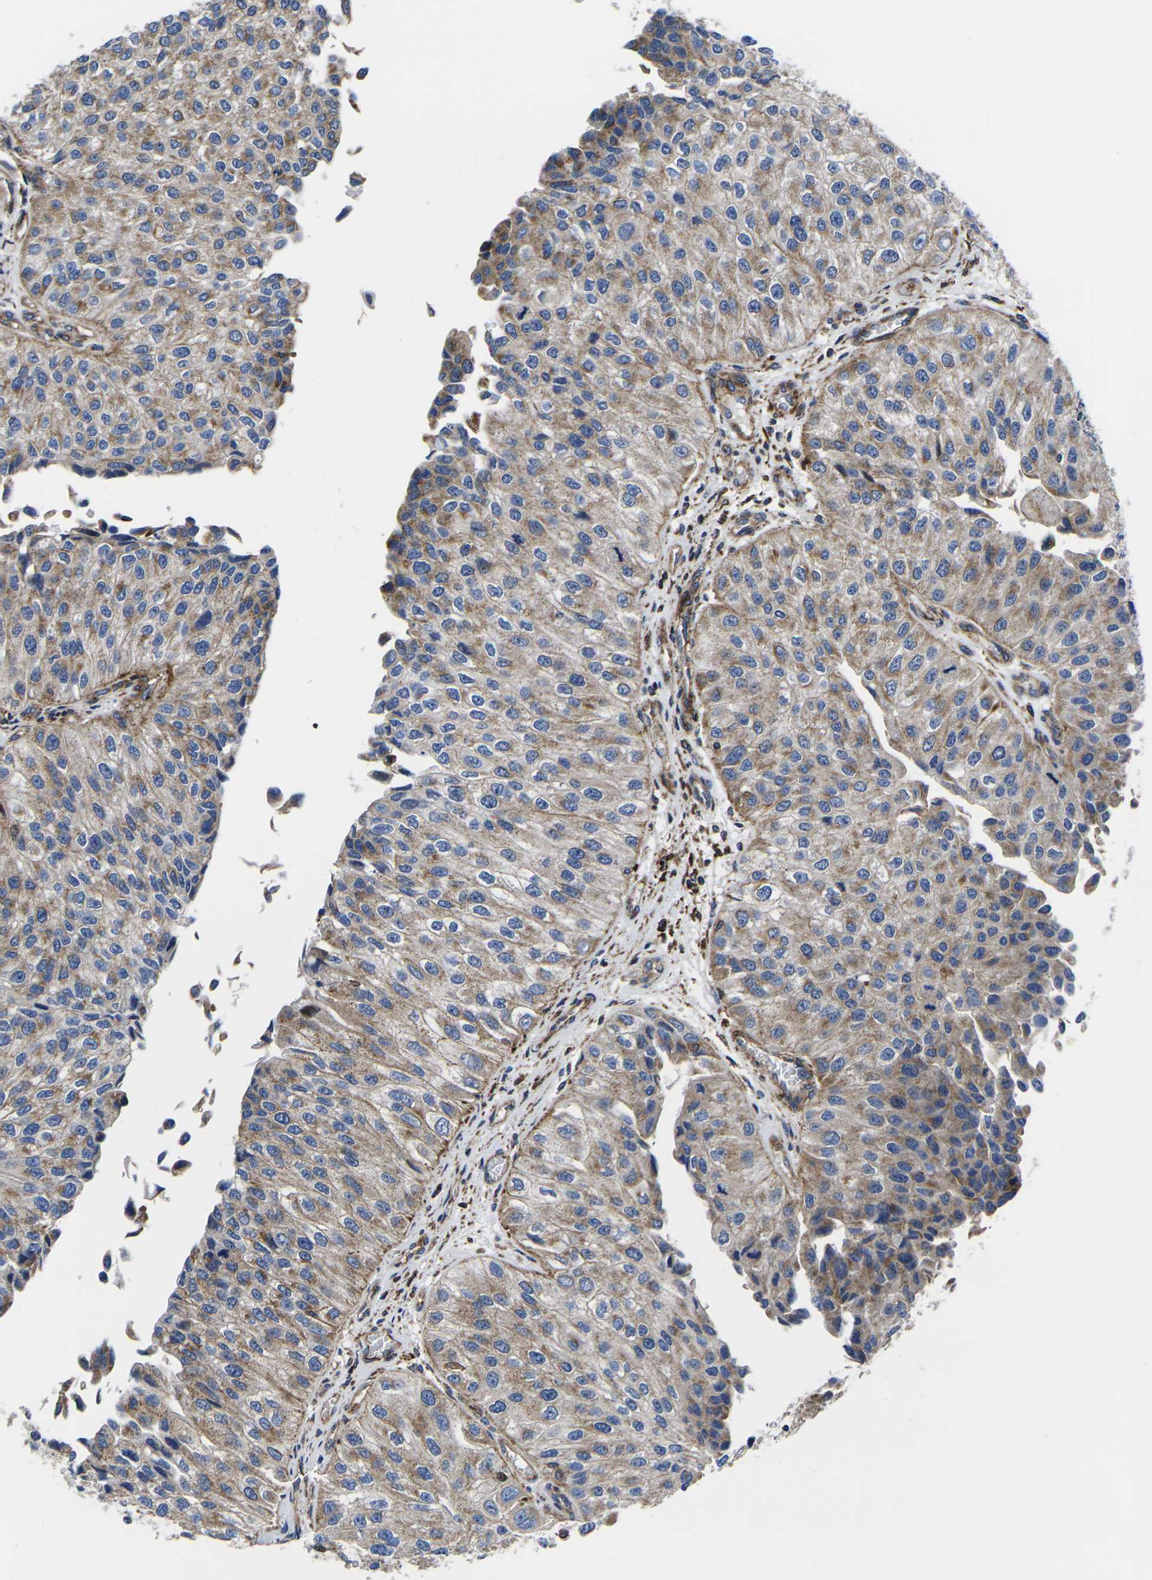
{"staining": {"intensity": "weak", "quantity": ">75%", "location": "cytoplasmic/membranous"}, "tissue": "urothelial cancer", "cell_type": "Tumor cells", "image_type": "cancer", "snomed": [{"axis": "morphology", "description": "Urothelial carcinoma, High grade"}, {"axis": "topography", "description": "Kidney"}, {"axis": "topography", "description": "Urinary bladder"}], "caption": "Protein staining shows weak cytoplasmic/membranous positivity in approximately >75% of tumor cells in urothelial cancer. (DAB IHC, brown staining for protein, blue staining for nuclei).", "gene": "GPR4", "patient": {"sex": "male", "age": 77}}